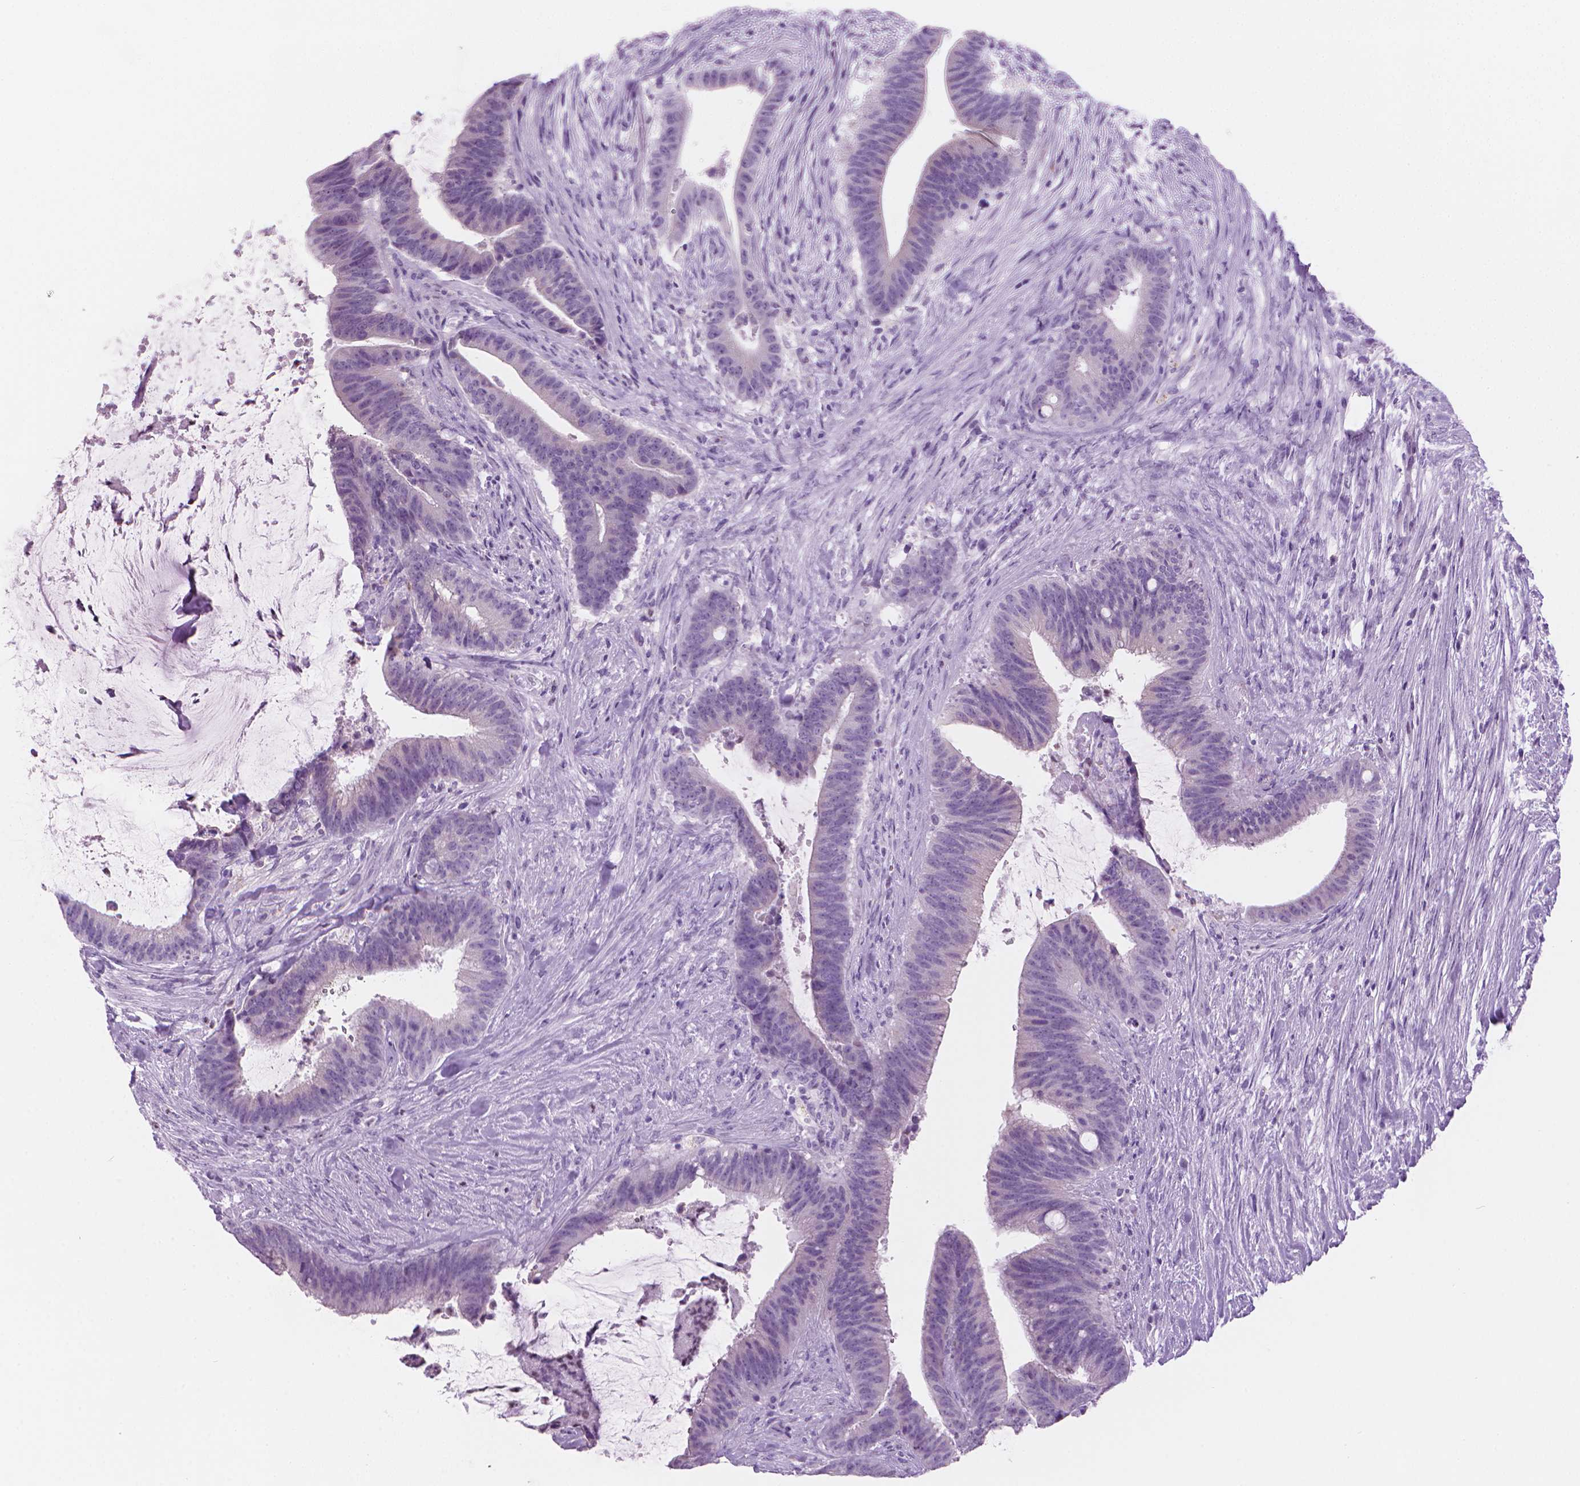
{"staining": {"intensity": "negative", "quantity": "none", "location": "none"}, "tissue": "colorectal cancer", "cell_type": "Tumor cells", "image_type": "cancer", "snomed": [{"axis": "morphology", "description": "Adenocarcinoma, NOS"}, {"axis": "topography", "description": "Colon"}], "caption": "The photomicrograph reveals no staining of tumor cells in colorectal adenocarcinoma.", "gene": "TTC29", "patient": {"sex": "female", "age": 43}}